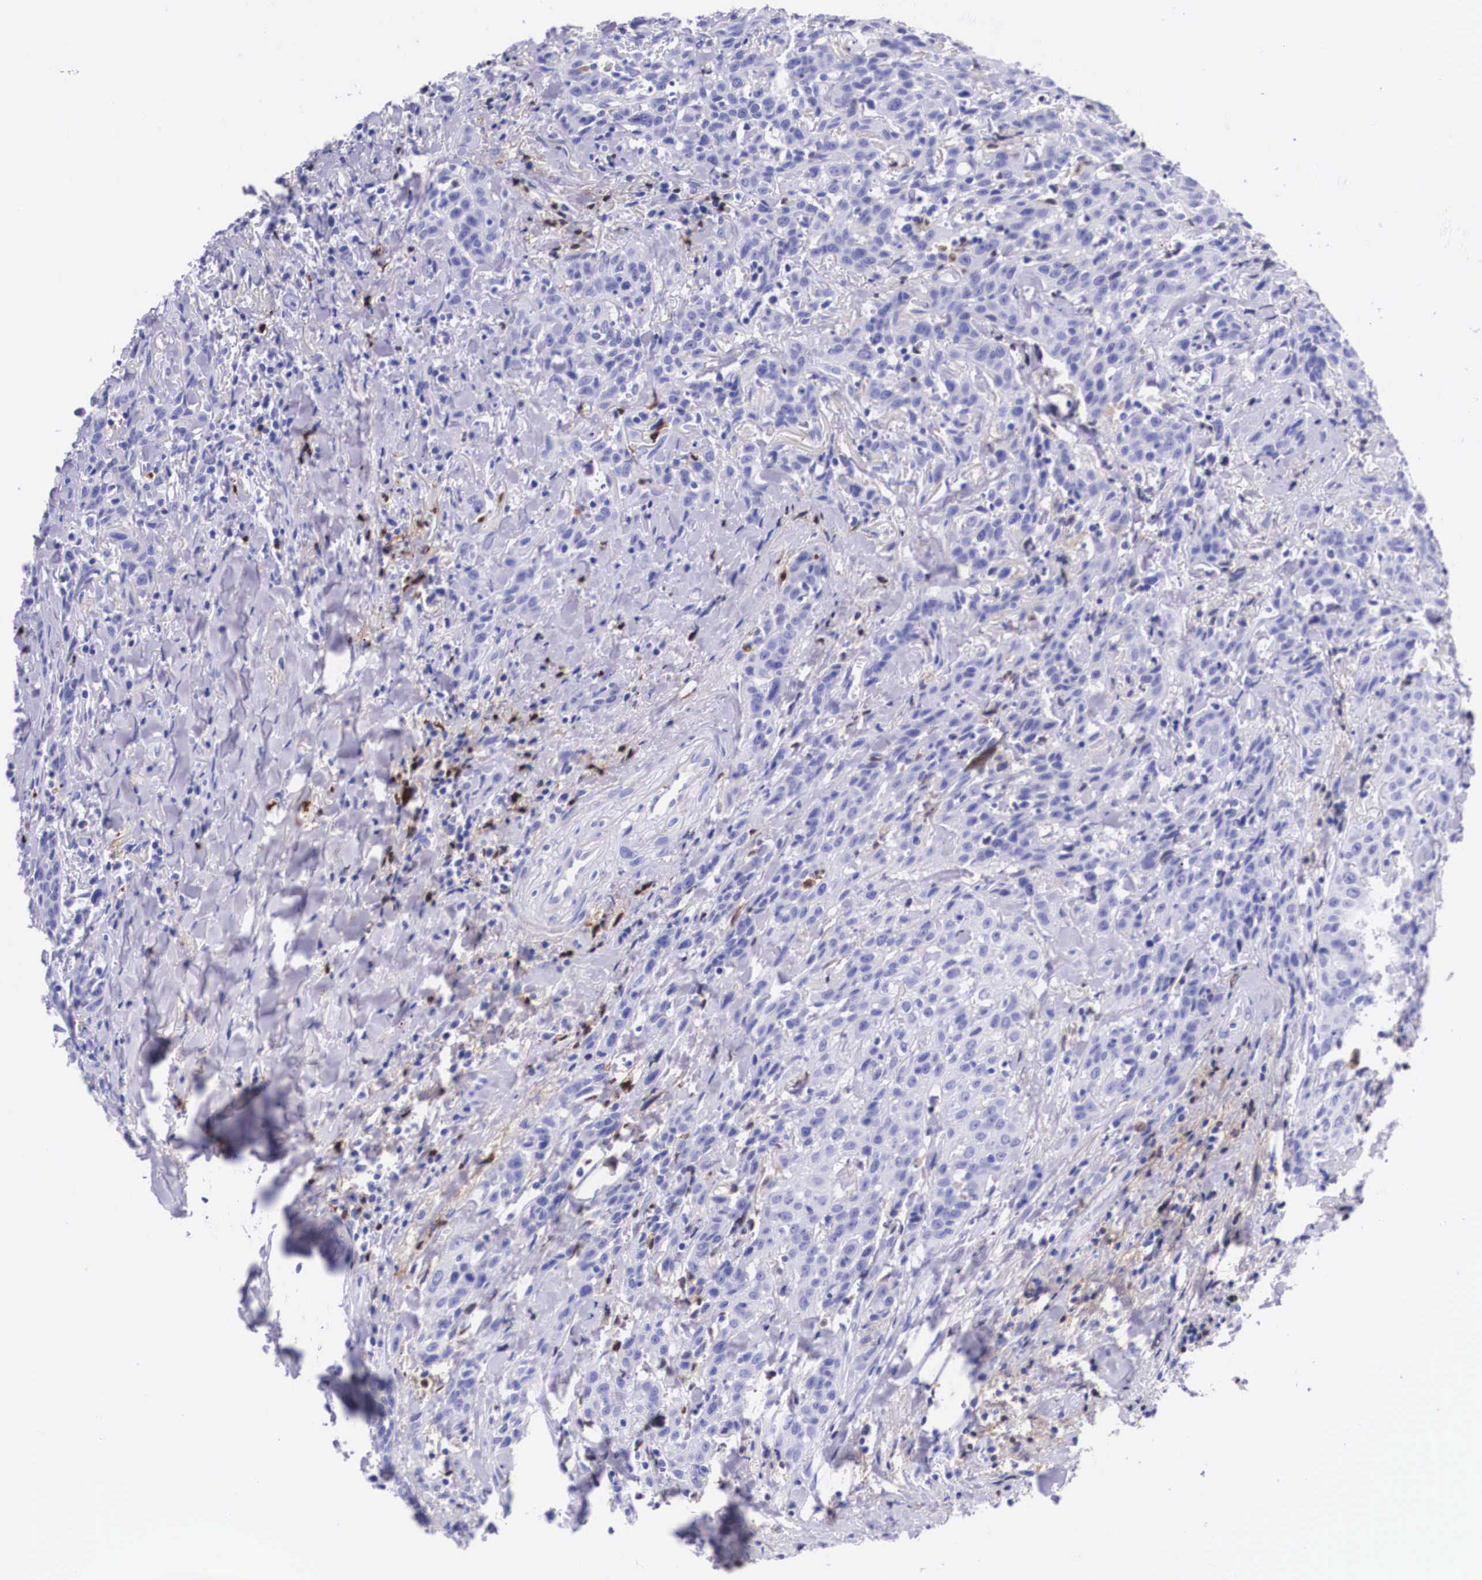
{"staining": {"intensity": "negative", "quantity": "none", "location": "none"}, "tissue": "head and neck cancer", "cell_type": "Tumor cells", "image_type": "cancer", "snomed": [{"axis": "morphology", "description": "Squamous cell carcinoma, NOS"}, {"axis": "topography", "description": "Oral tissue"}, {"axis": "topography", "description": "Head-Neck"}], "caption": "Immunohistochemical staining of head and neck cancer (squamous cell carcinoma) shows no significant expression in tumor cells. The staining was performed using DAB (3,3'-diaminobenzidine) to visualize the protein expression in brown, while the nuclei were stained in blue with hematoxylin (Magnification: 20x).", "gene": "PLG", "patient": {"sex": "female", "age": 82}}